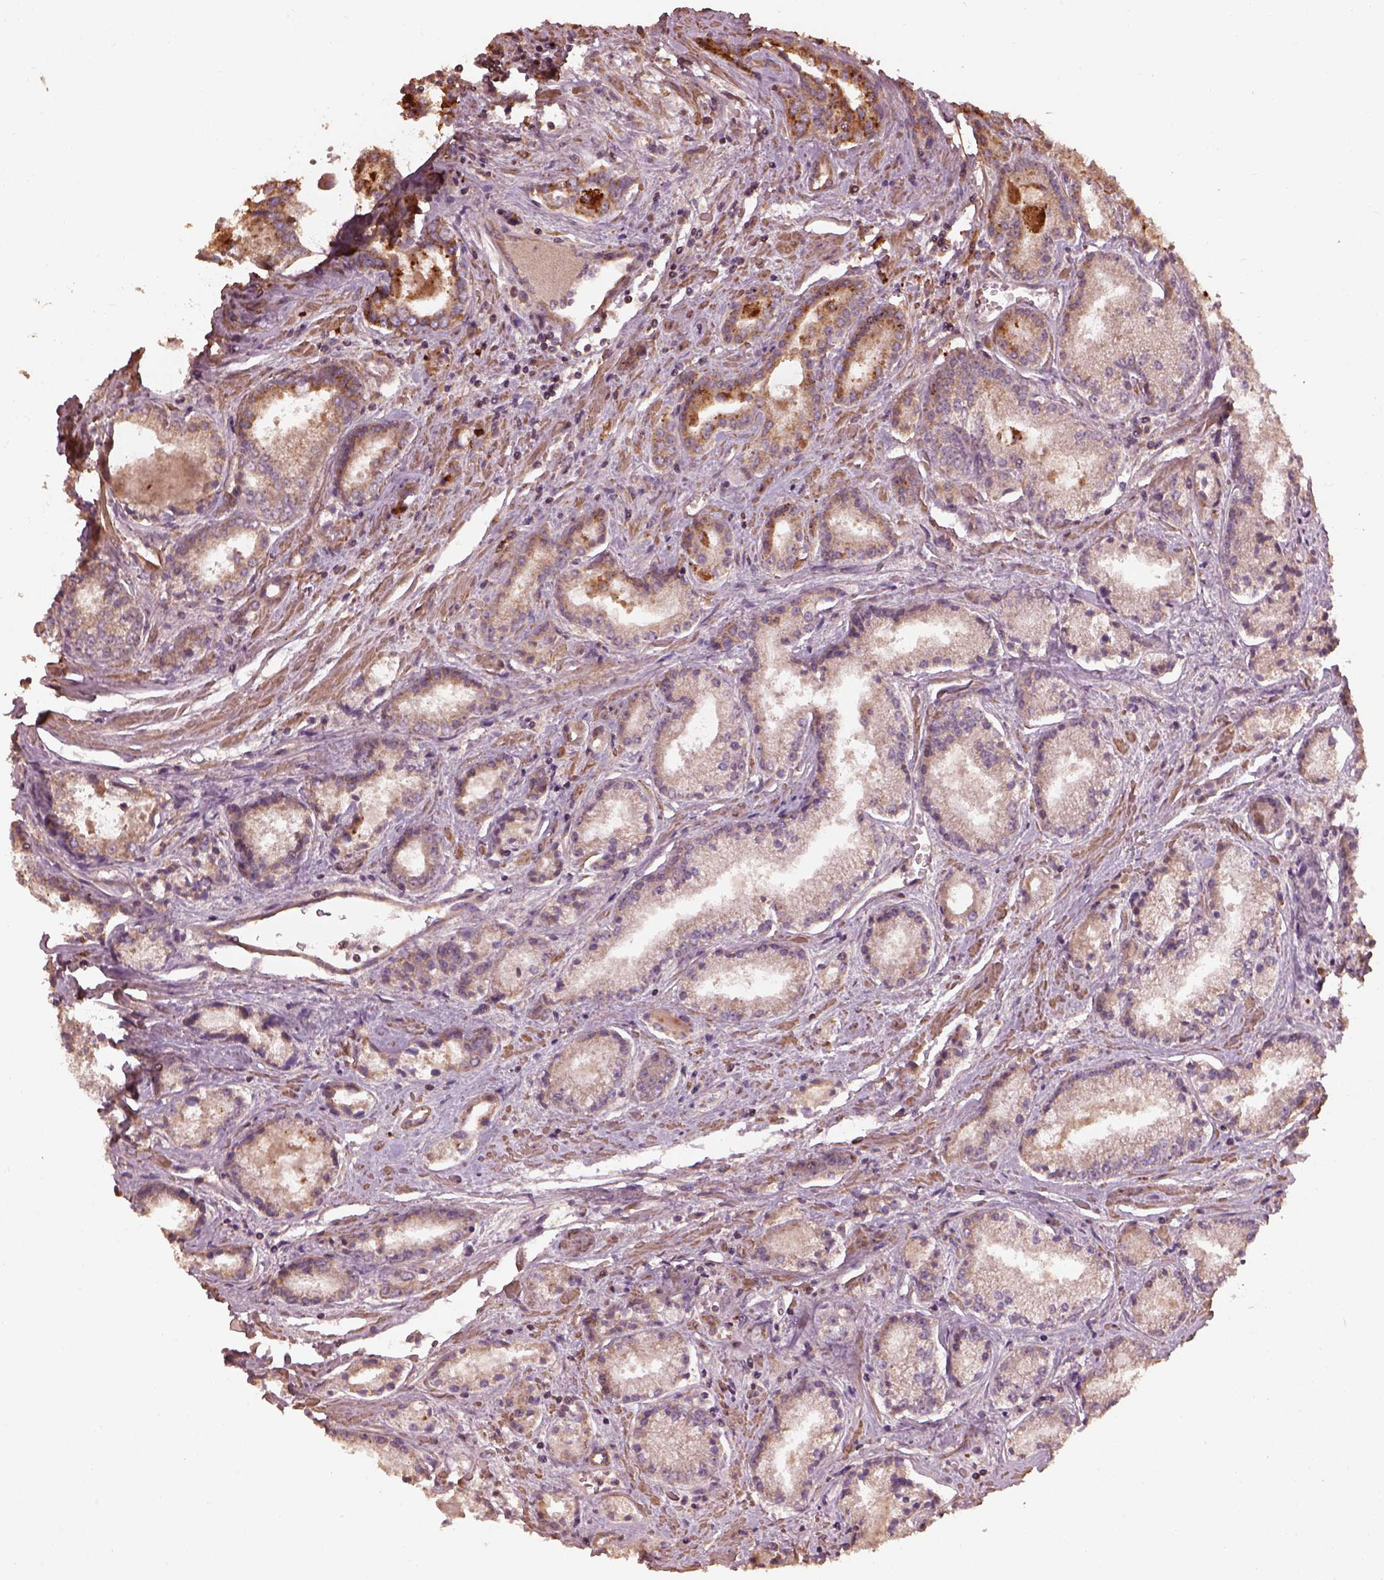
{"staining": {"intensity": "weak", "quantity": "25%-75%", "location": "cytoplasmic/membranous"}, "tissue": "prostate cancer", "cell_type": "Tumor cells", "image_type": "cancer", "snomed": [{"axis": "morphology", "description": "Adenocarcinoma, NOS"}, {"axis": "topography", "description": "Prostate"}], "caption": "DAB immunohistochemical staining of human prostate cancer (adenocarcinoma) shows weak cytoplasmic/membranous protein staining in about 25%-75% of tumor cells.", "gene": "METTL4", "patient": {"sex": "male", "age": 72}}